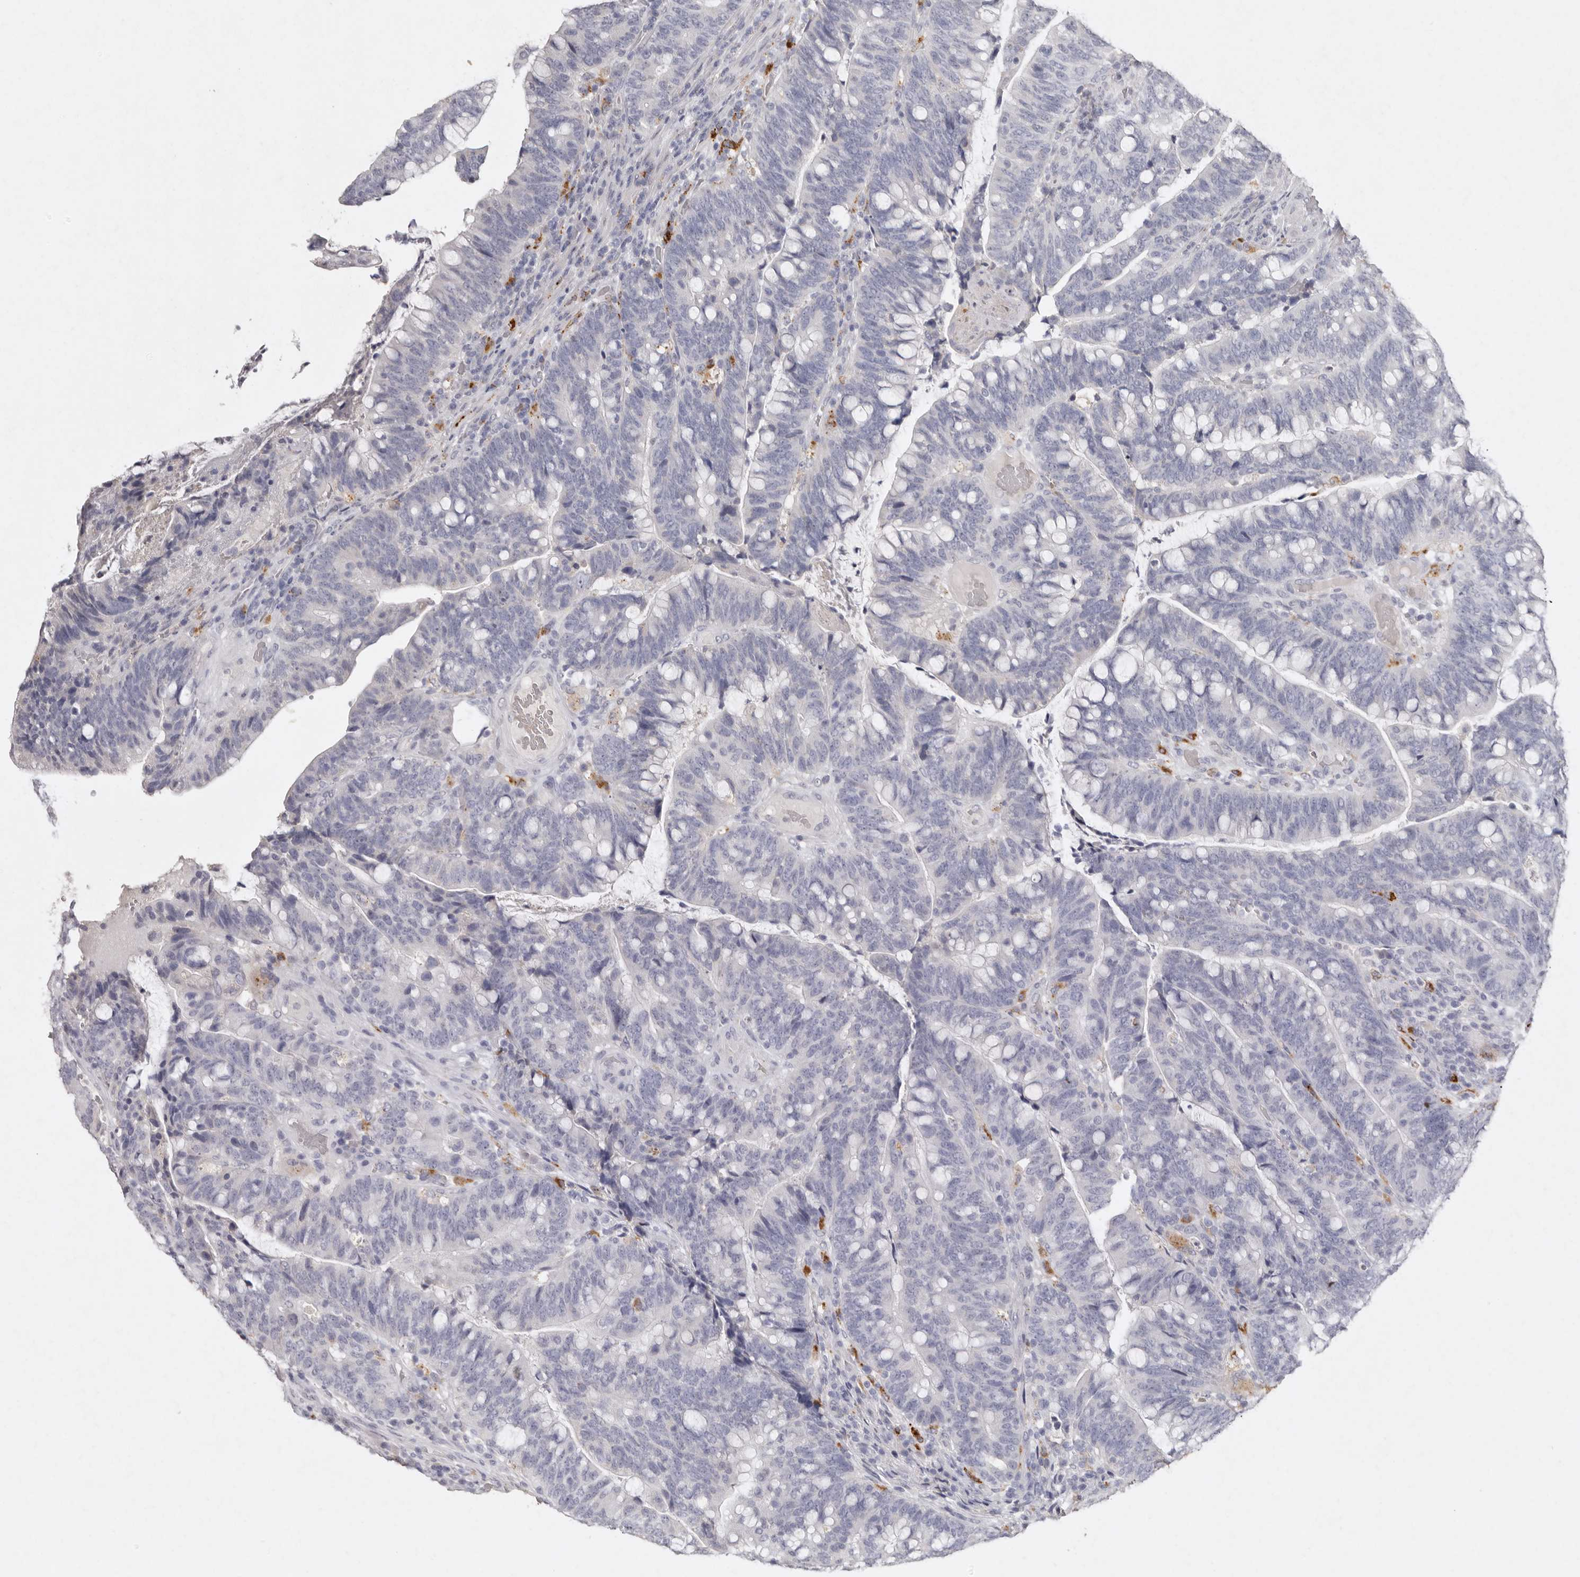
{"staining": {"intensity": "negative", "quantity": "none", "location": "none"}, "tissue": "colorectal cancer", "cell_type": "Tumor cells", "image_type": "cancer", "snomed": [{"axis": "morphology", "description": "Adenocarcinoma, NOS"}, {"axis": "topography", "description": "Colon"}], "caption": "High magnification brightfield microscopy of colorectal adenocarcinoma stained with DAB (brown) and counterstained with hematoxylin (blue): tumor cells show no significant positivity.", "gene": "FAM185A", "patient": {"sex": "female", "age": 66}}